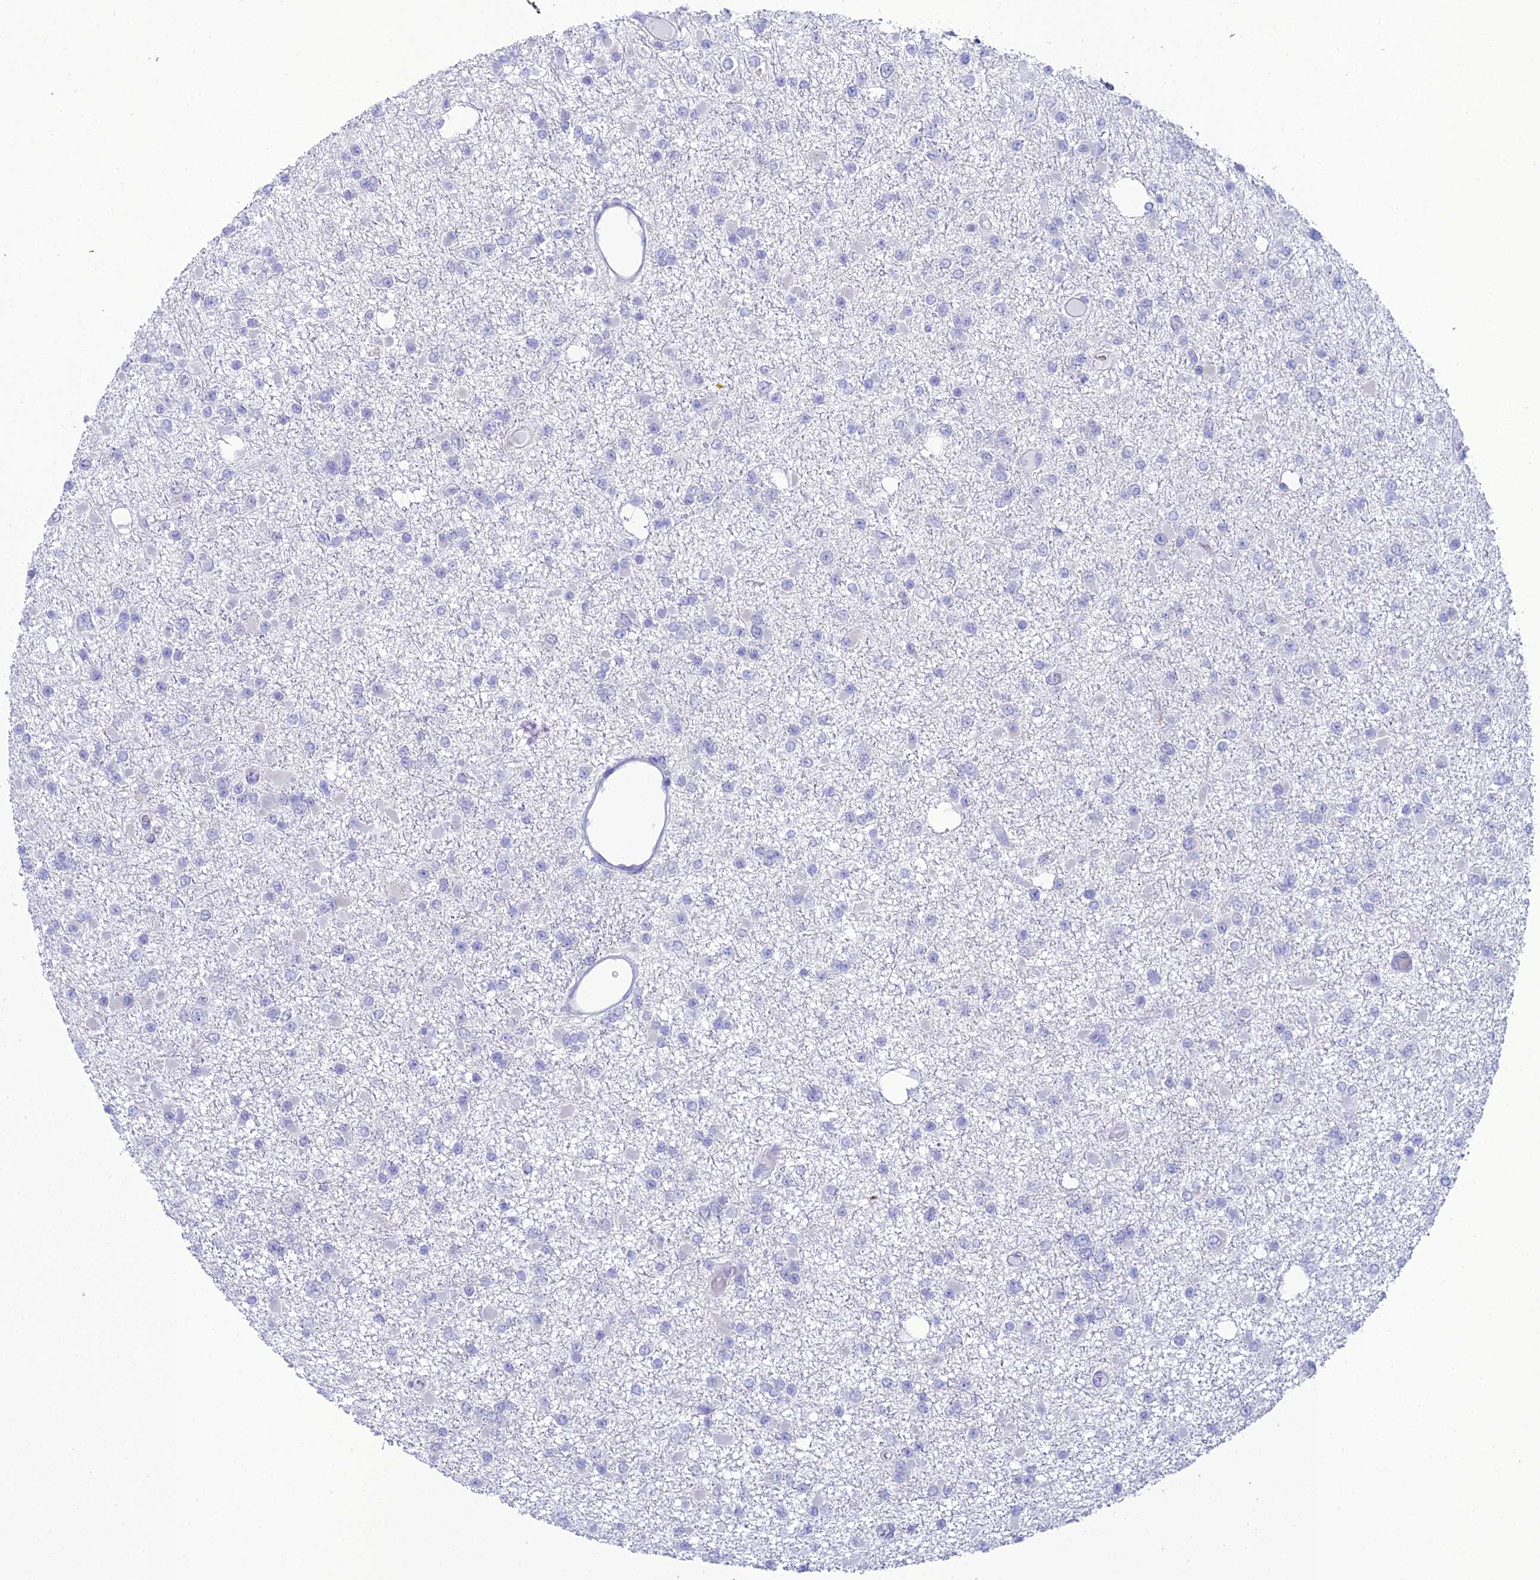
{"staining": {"intensity": "negative", "quantity": "none", "location": "none"}, "tissue": "glioma", "cell_type": "Tumor cells", "image_type": "cancer", "snomed": [{"axis": "morphology", "description": "Glioma, malignant, Low grade"}, {"axis": "topography", "description": "Brain"}], "caption": "Tumor cells show no significant expression in low-grade glioma (malignant).", "gene": "GNPNAT1", "patient": {"sex": "female", "age": 22}}